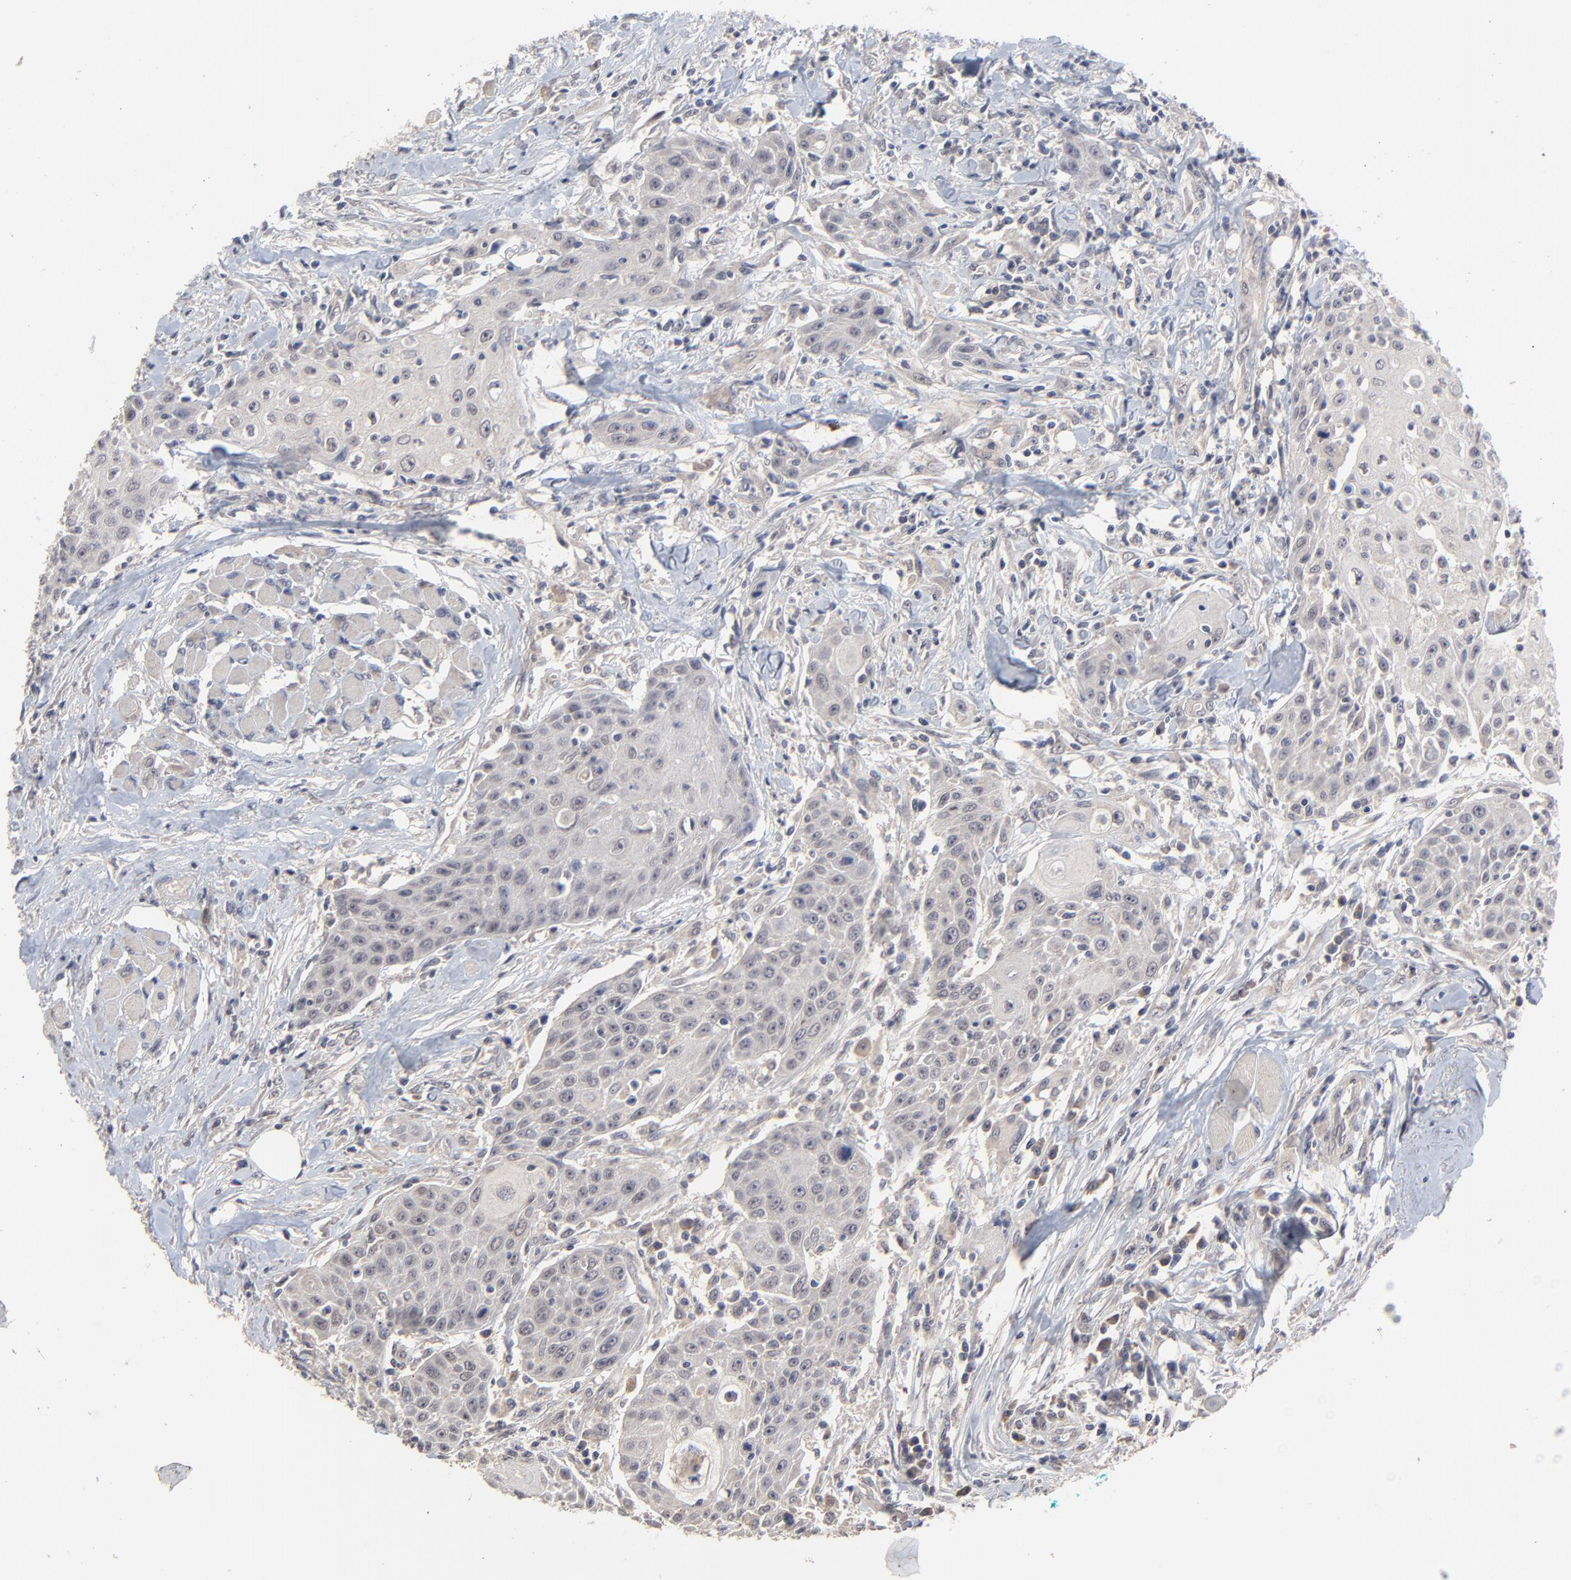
{"staining": {"intensity": "weak", "quantity": "25%-75%", "location": "nuclear"}, "tissue": "head and neck cancer", "cell_type": "Tumor cells", "image_type": "cancer", "snomed": [{"axis": "morphology", "description": "Squamous cell carcinoma, NOS"}, {"axis": "topography", "description": "Oral tissue"}, {"axis": "topography", "description": "Head-Neck"}], "caption": "An image of head and neck cancer stained for a protein exhibits weak nuclear brown staining in tumor cells.", "gene": "FAM199X", "patient": {"sex": "female", "age": 82}}